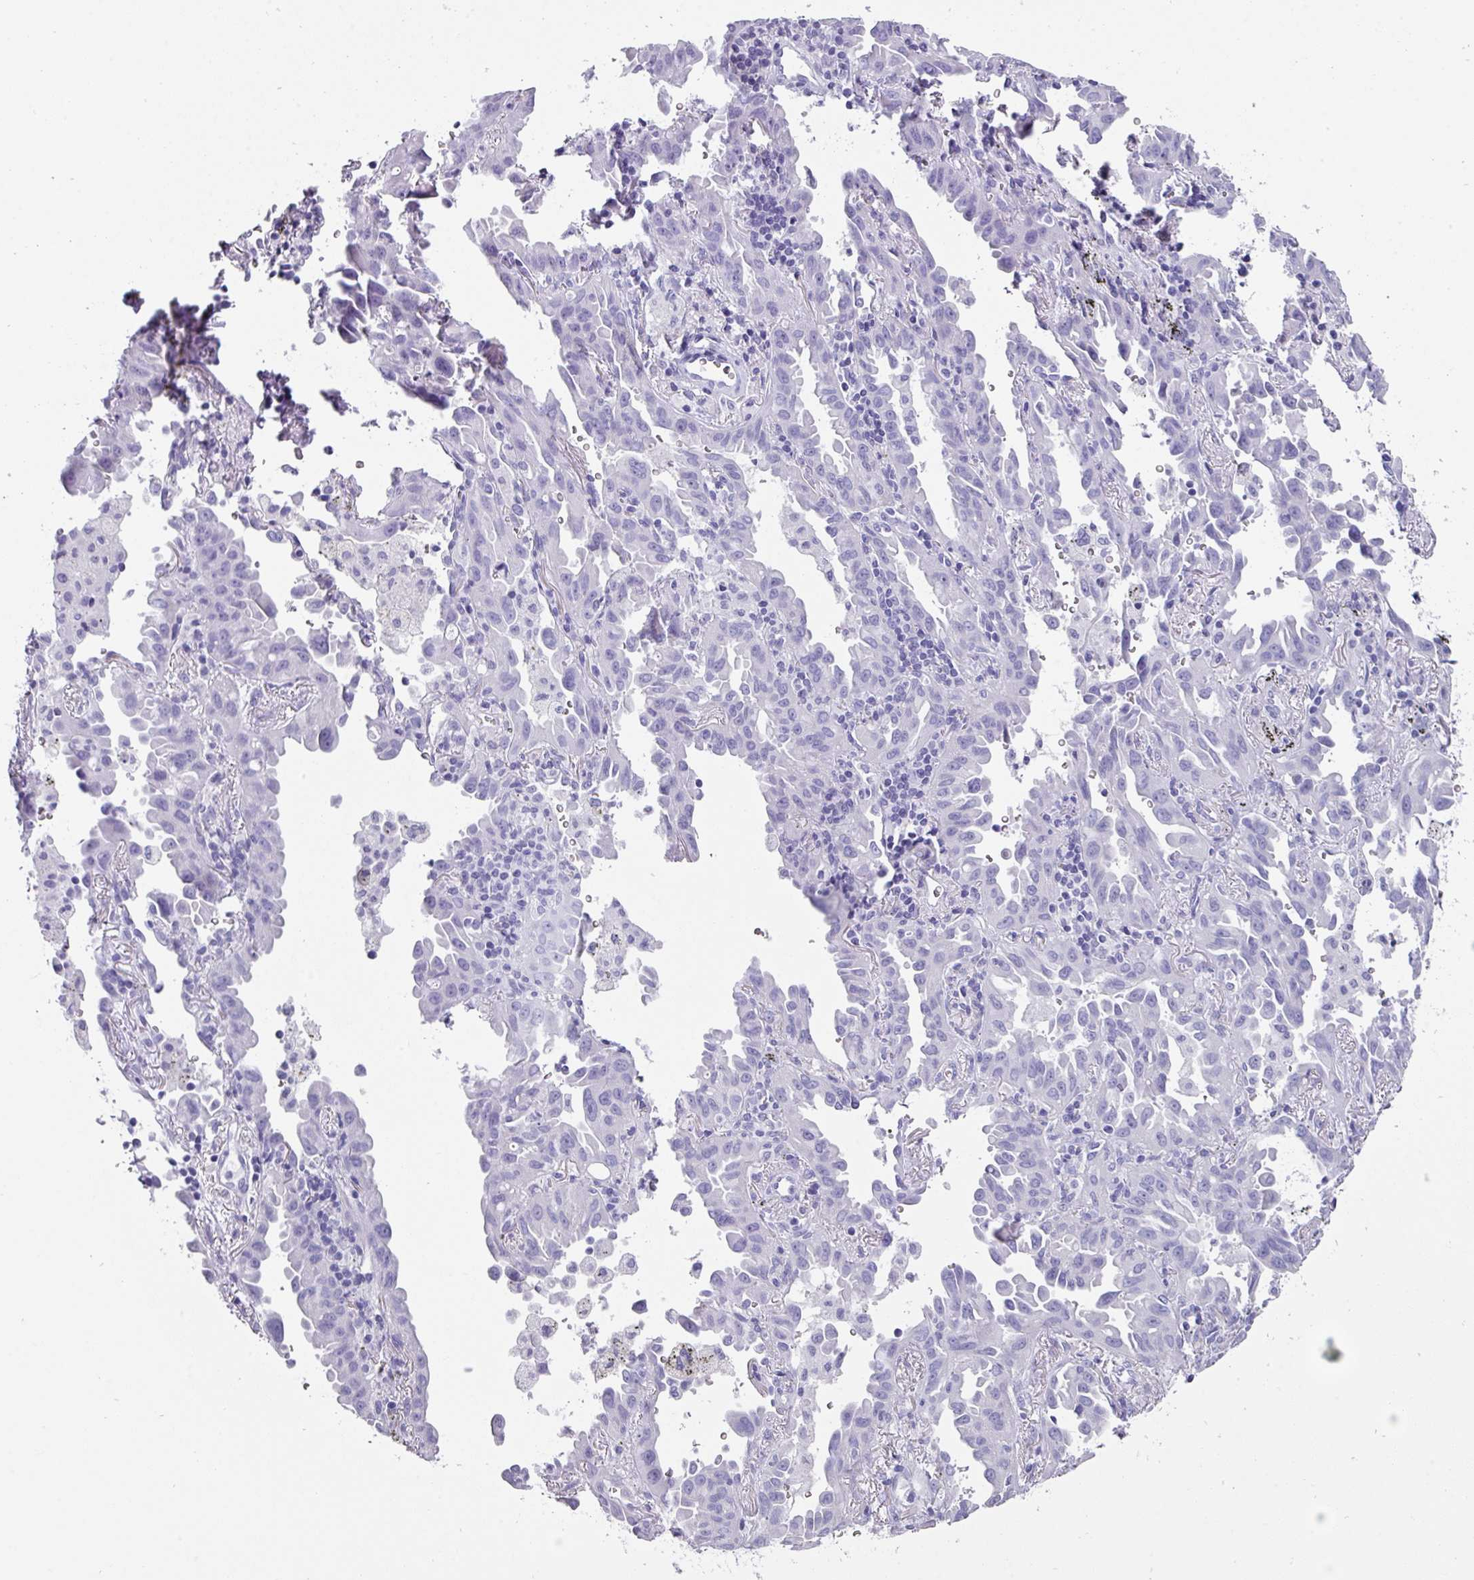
{"staining": {"intensity": "negative", "quantity": "none", "location": "none"}, "tissue": "lung cancer", "cell_type": "Tumor cells", "image_type": "cancer", "snomed": [{"axis": "morphology", "description": "Adenocarcinoma, NOS"}, {"axis": "topography", "description": "Lung"}], "caption": "The IHC histopathology image has no significant staining in tumor cells of lung cancer tissue.", "gene": "PEX10", "patient": {"sex": "male", "age": 68}}